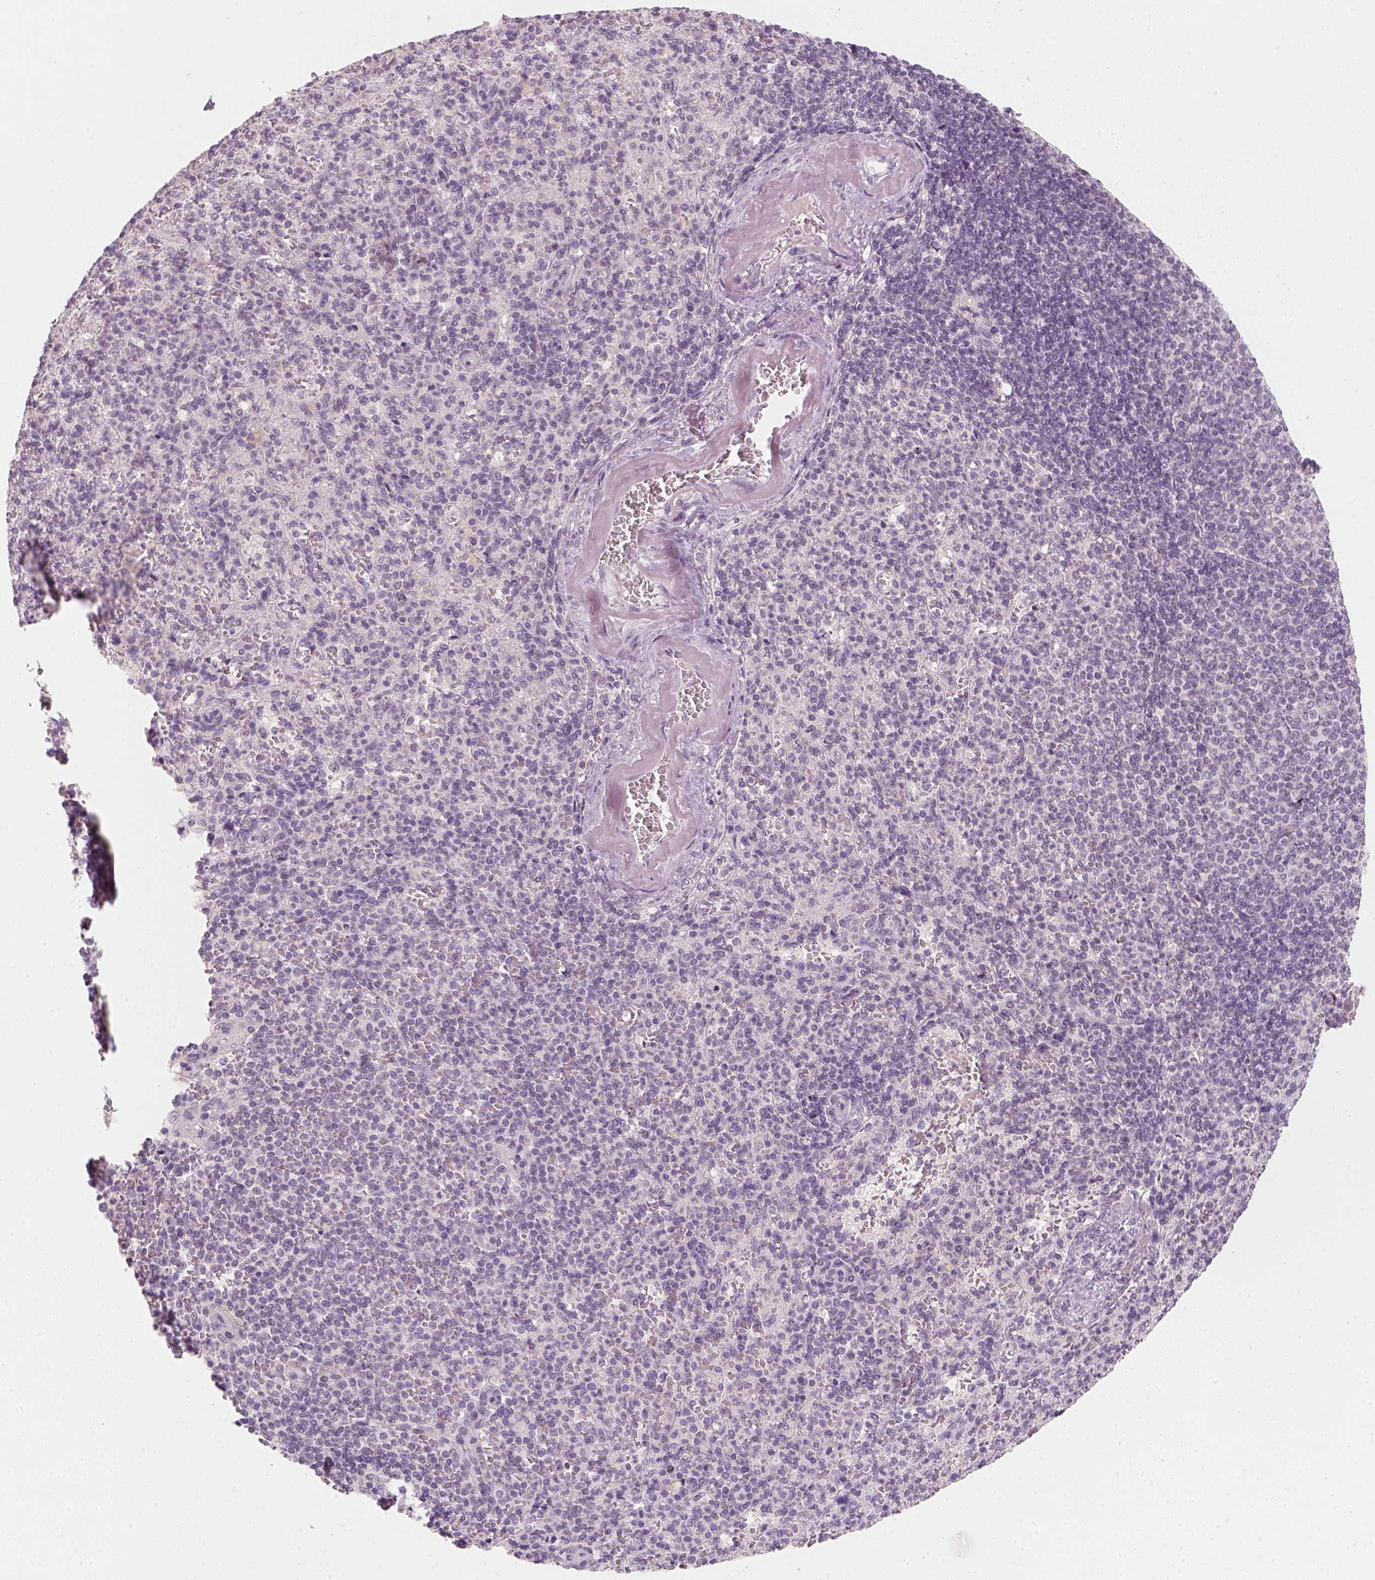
{"staining": {"intensity": "negative", "quantity": "none", "location": "none"}, "tissue": "spleen", "cell_type": "Cells in red pulp", "image_type": "normal", "snomed": [{"axis": "morphology", "description": "Normal tissue, NOS"}, {"axis": "topography", "description": "Spleen"}], "caption": "Protein analysis of unremarkable spleen demonstrates no significant expression in cells in red pulp. (DAB (3,3'-diaminobenzidine) immunohistochemistry (IHC), high magnification).", "gene": "TP53", "patient": {"sex": "female", "age": 74}}